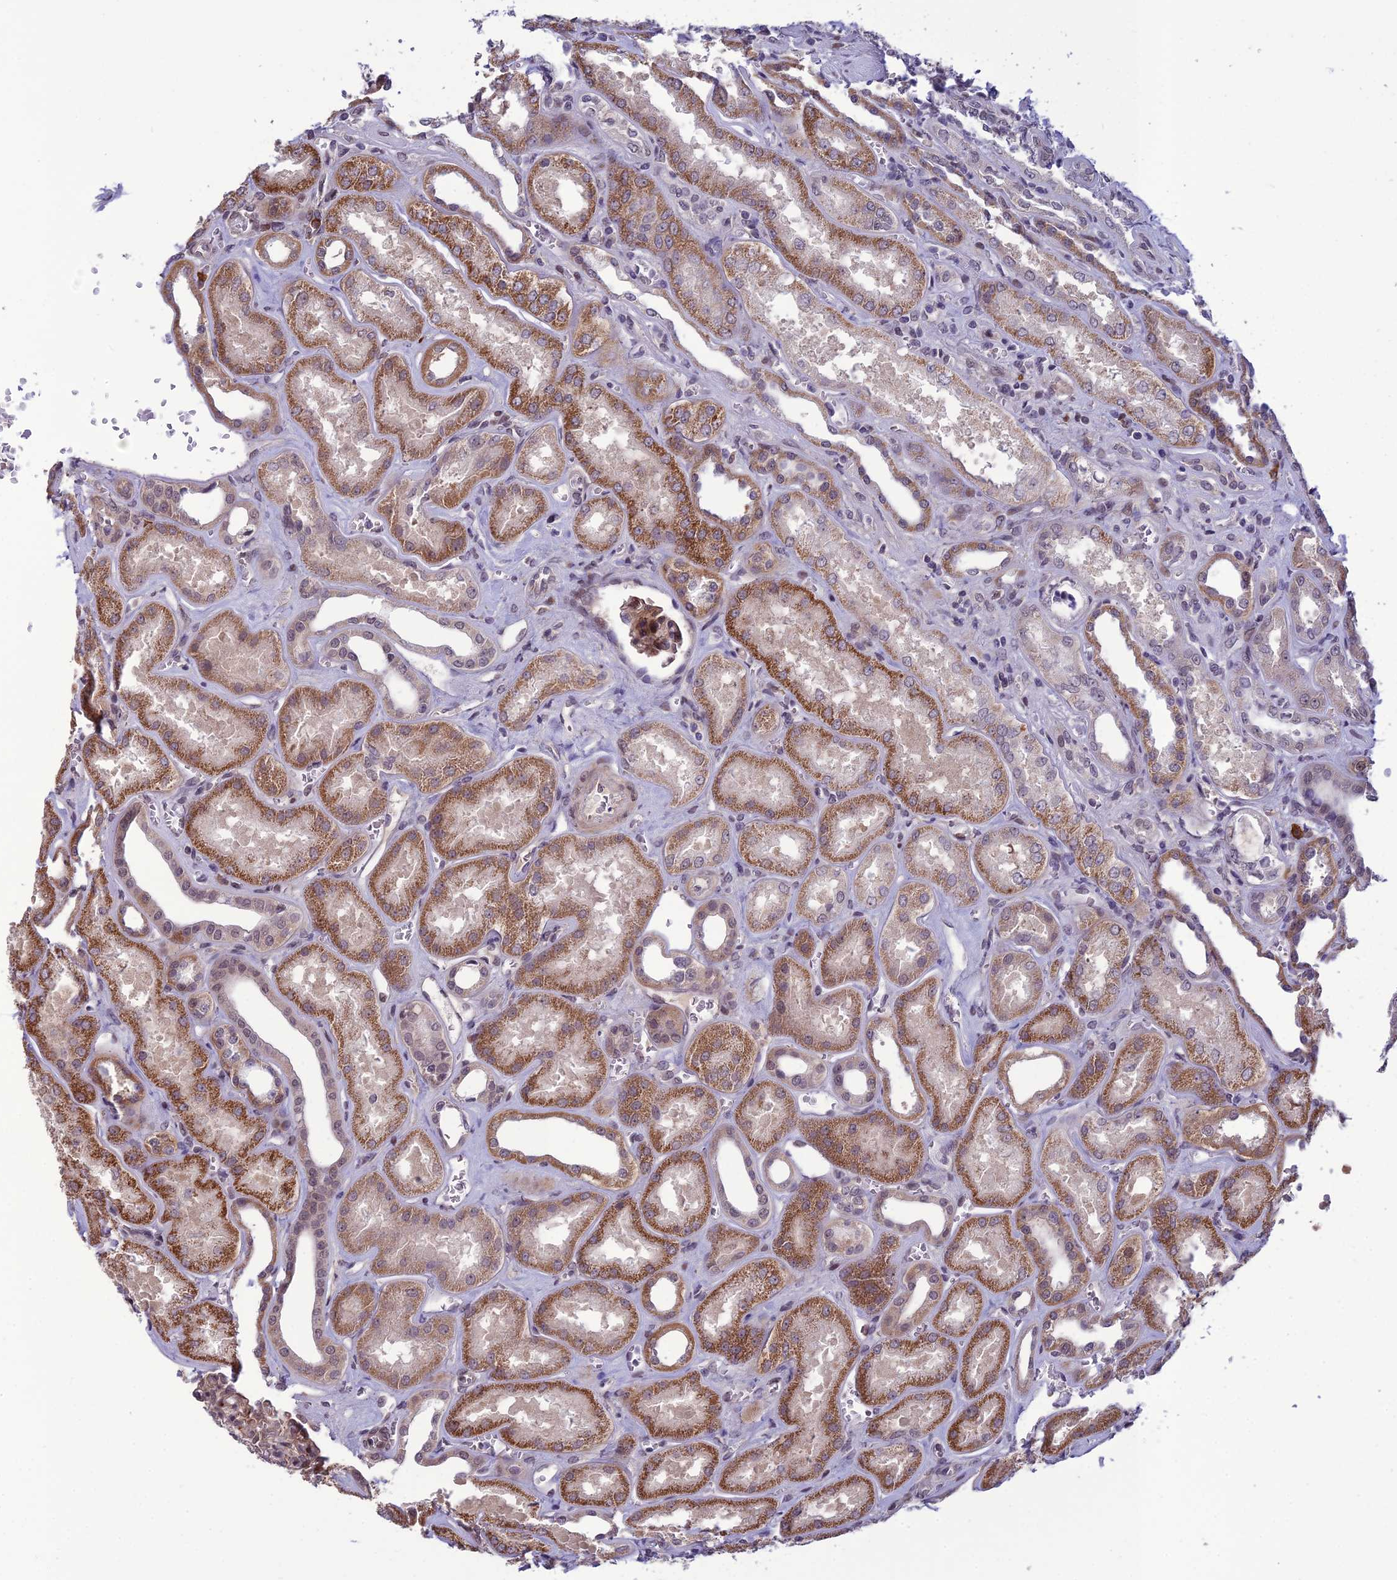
{"staining": {"intensity": "moderate", "quantity": "25%-75%", "location": "nuclear"}, "tissue": "kidney", "cell_type": "Cells in glomeruli", "image_type": "normal", "snomed": [{"axis": "morphology", "description": "Normal tissue, NOS"}, {"axis": "morphology", "description": "Adenocarcinoma, NOS"}, {"axis": "topography", "description": "Kidney"}], "caption": "Moderate nuclear staining for a protein is seen in about 25%-75% of cells in glomeruli of unremarkable kidney using IHC.", "gene": "FBRS", "patient": {"sex": "female", "age": 68}}